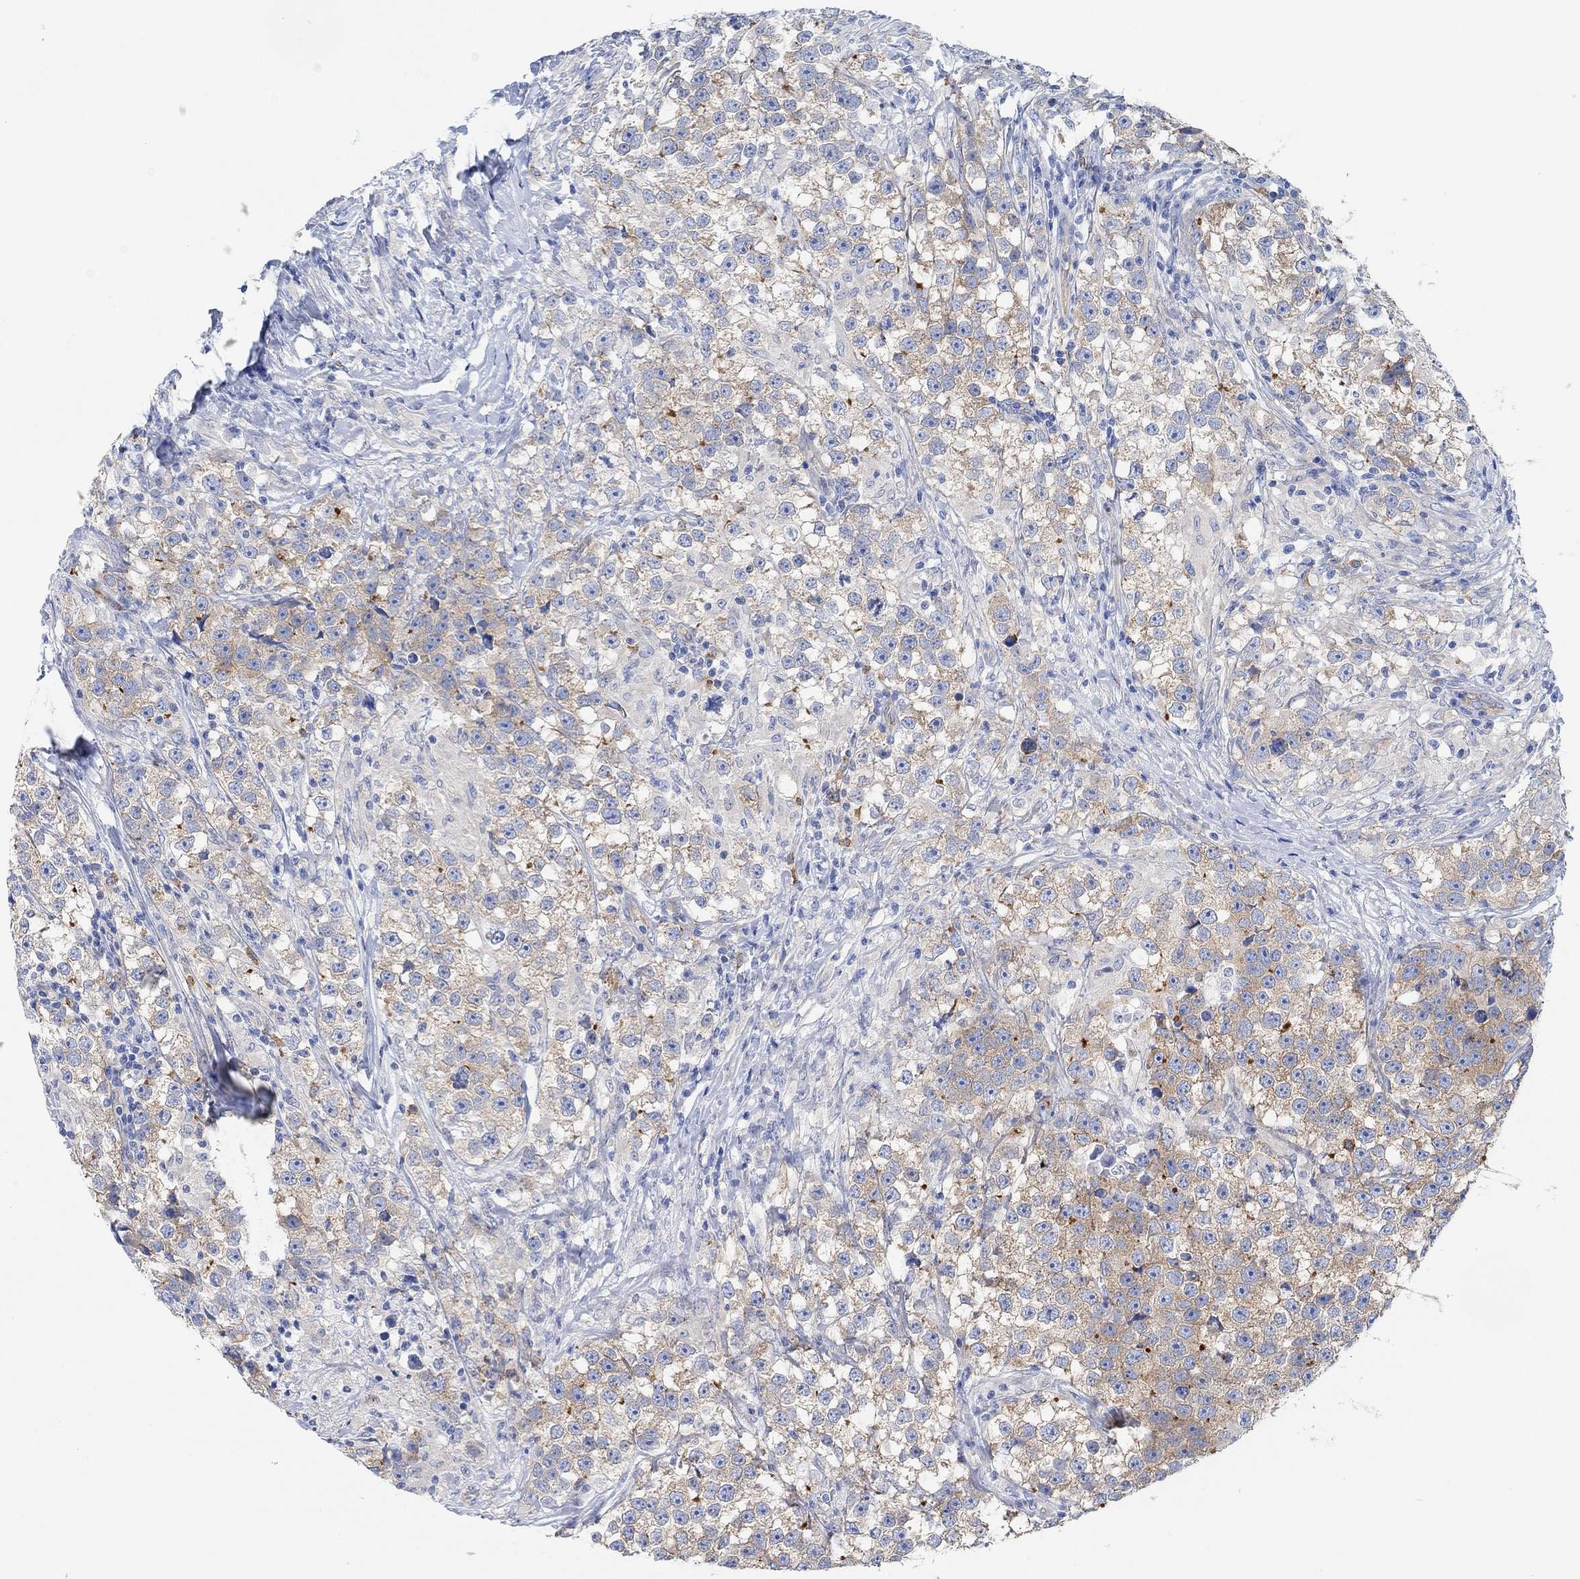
{"staining": {"intensity": "moderate", "quantity": "<25%", "location": "cytoplasmic/membranous"}, "tissue": "testis cancer", "cell_type": "Tumor cells", "image_type": "cancer", "snomed": [{"axis": "morphology", "description": "Seminoma, NOS"}, {"axis": "topography", "description": "Testis"}], "caption": "IHC of human testis cancer (seminoma) demonstrates low levels of moderate cytoplasmic/membranous expression in about <25% of tumor cells. (Brightfield microscopy of DAB IHC at high magnification).", "gene": "RGS1", "patient": {"sex": "male", "age": 46}}